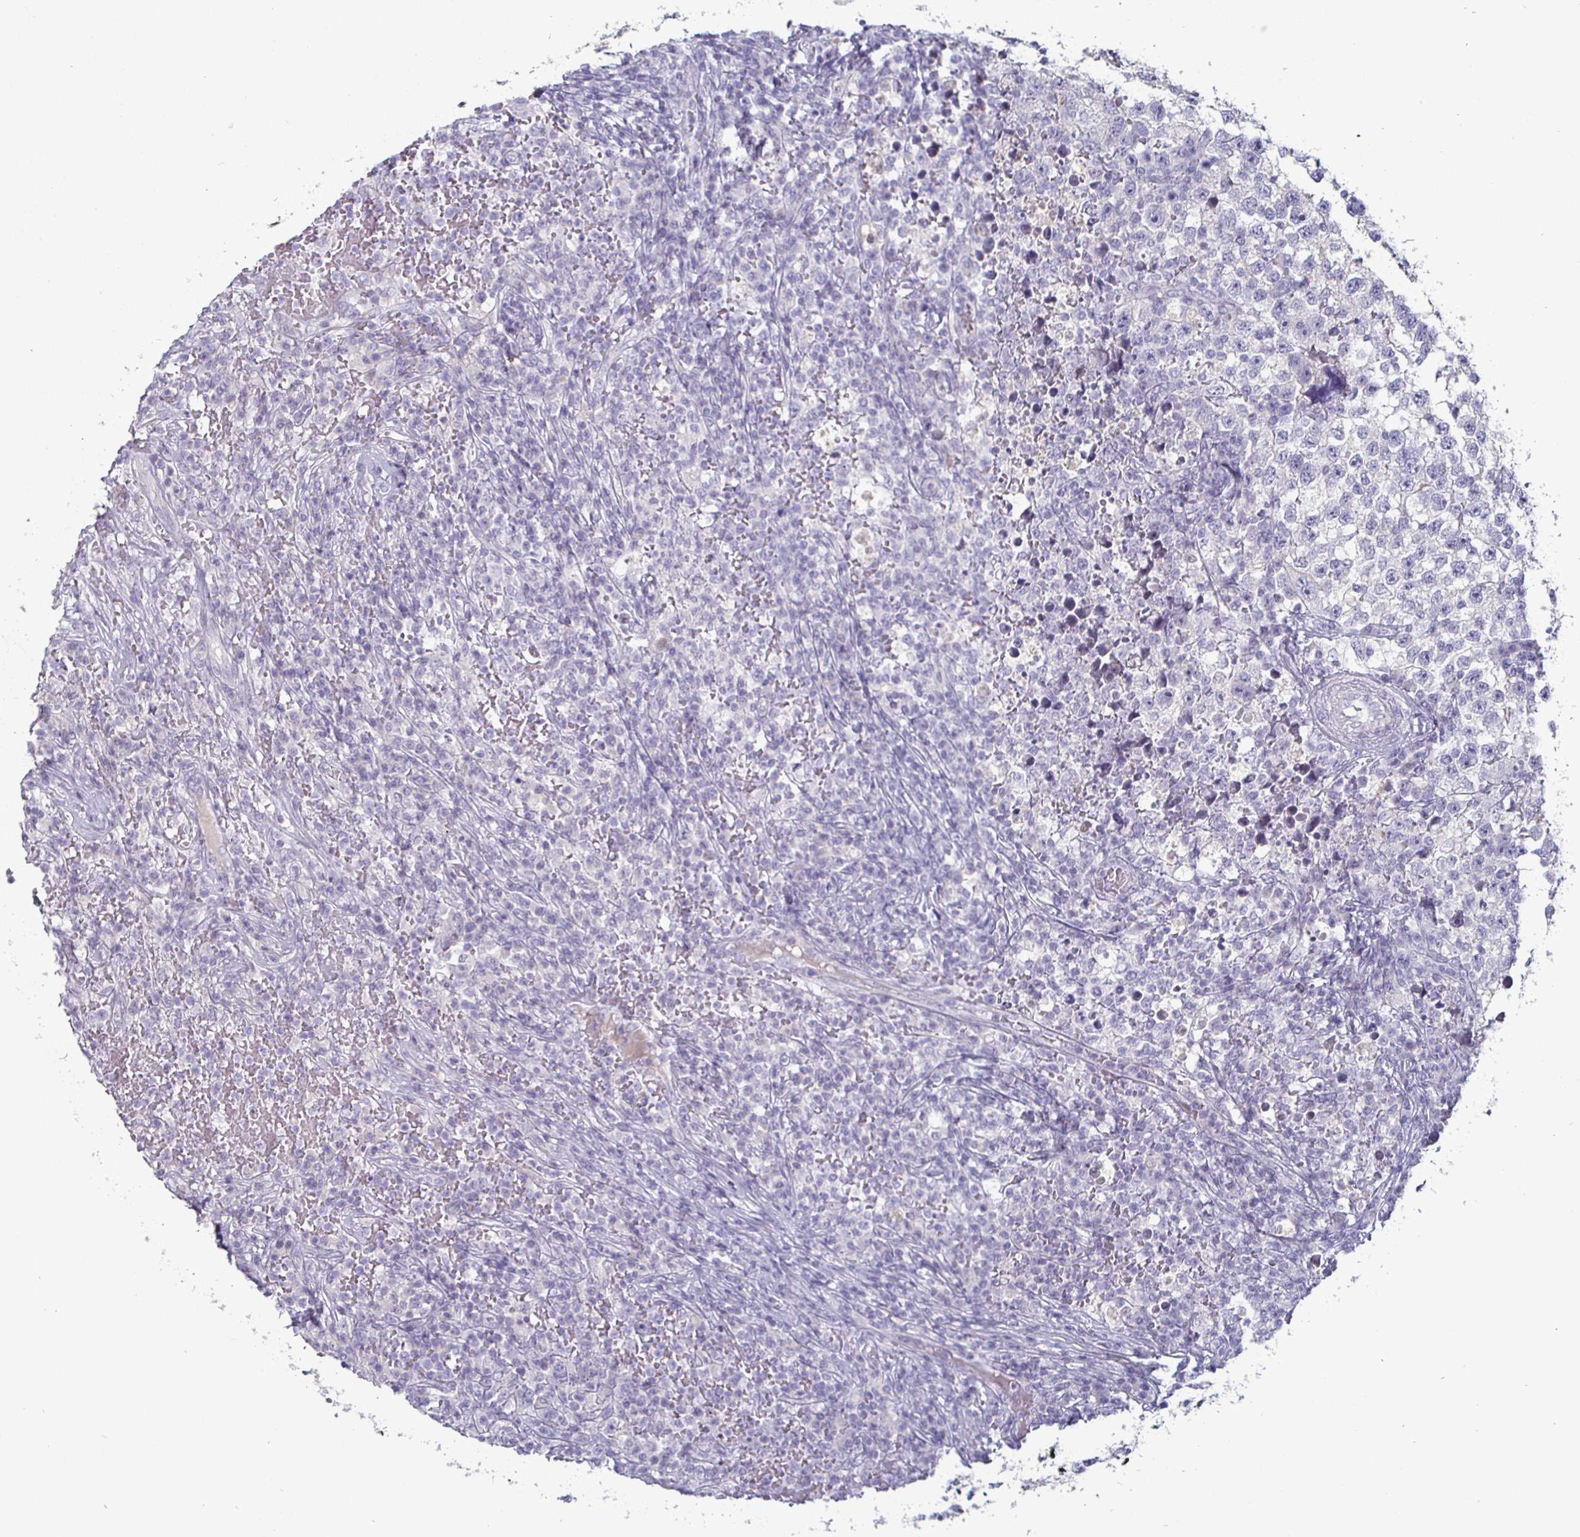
{"staining": {"intensity": "negative", "quantity": "none", "location": "none"}, "tissue": "testis cancer", "cell_type": "Tumor cells", "image_type": "cancer", "snomed": [{"axis": "morphology", "description": "Seminoma, NOS"}, {"axis": "topography", "description": "Testis"}], "caption": "Tumor cells show no significant protein expression in testis cancer (seminoma). The staining was performed using DAB (3,3'-diaminobenzidine) to visualize the protein expression in brown, while the nuclei were stained in blue with hematoxylin (Magnification: 20x).", "gene": "ENPP1", "patient": {"sex": "male", "age": 22}}